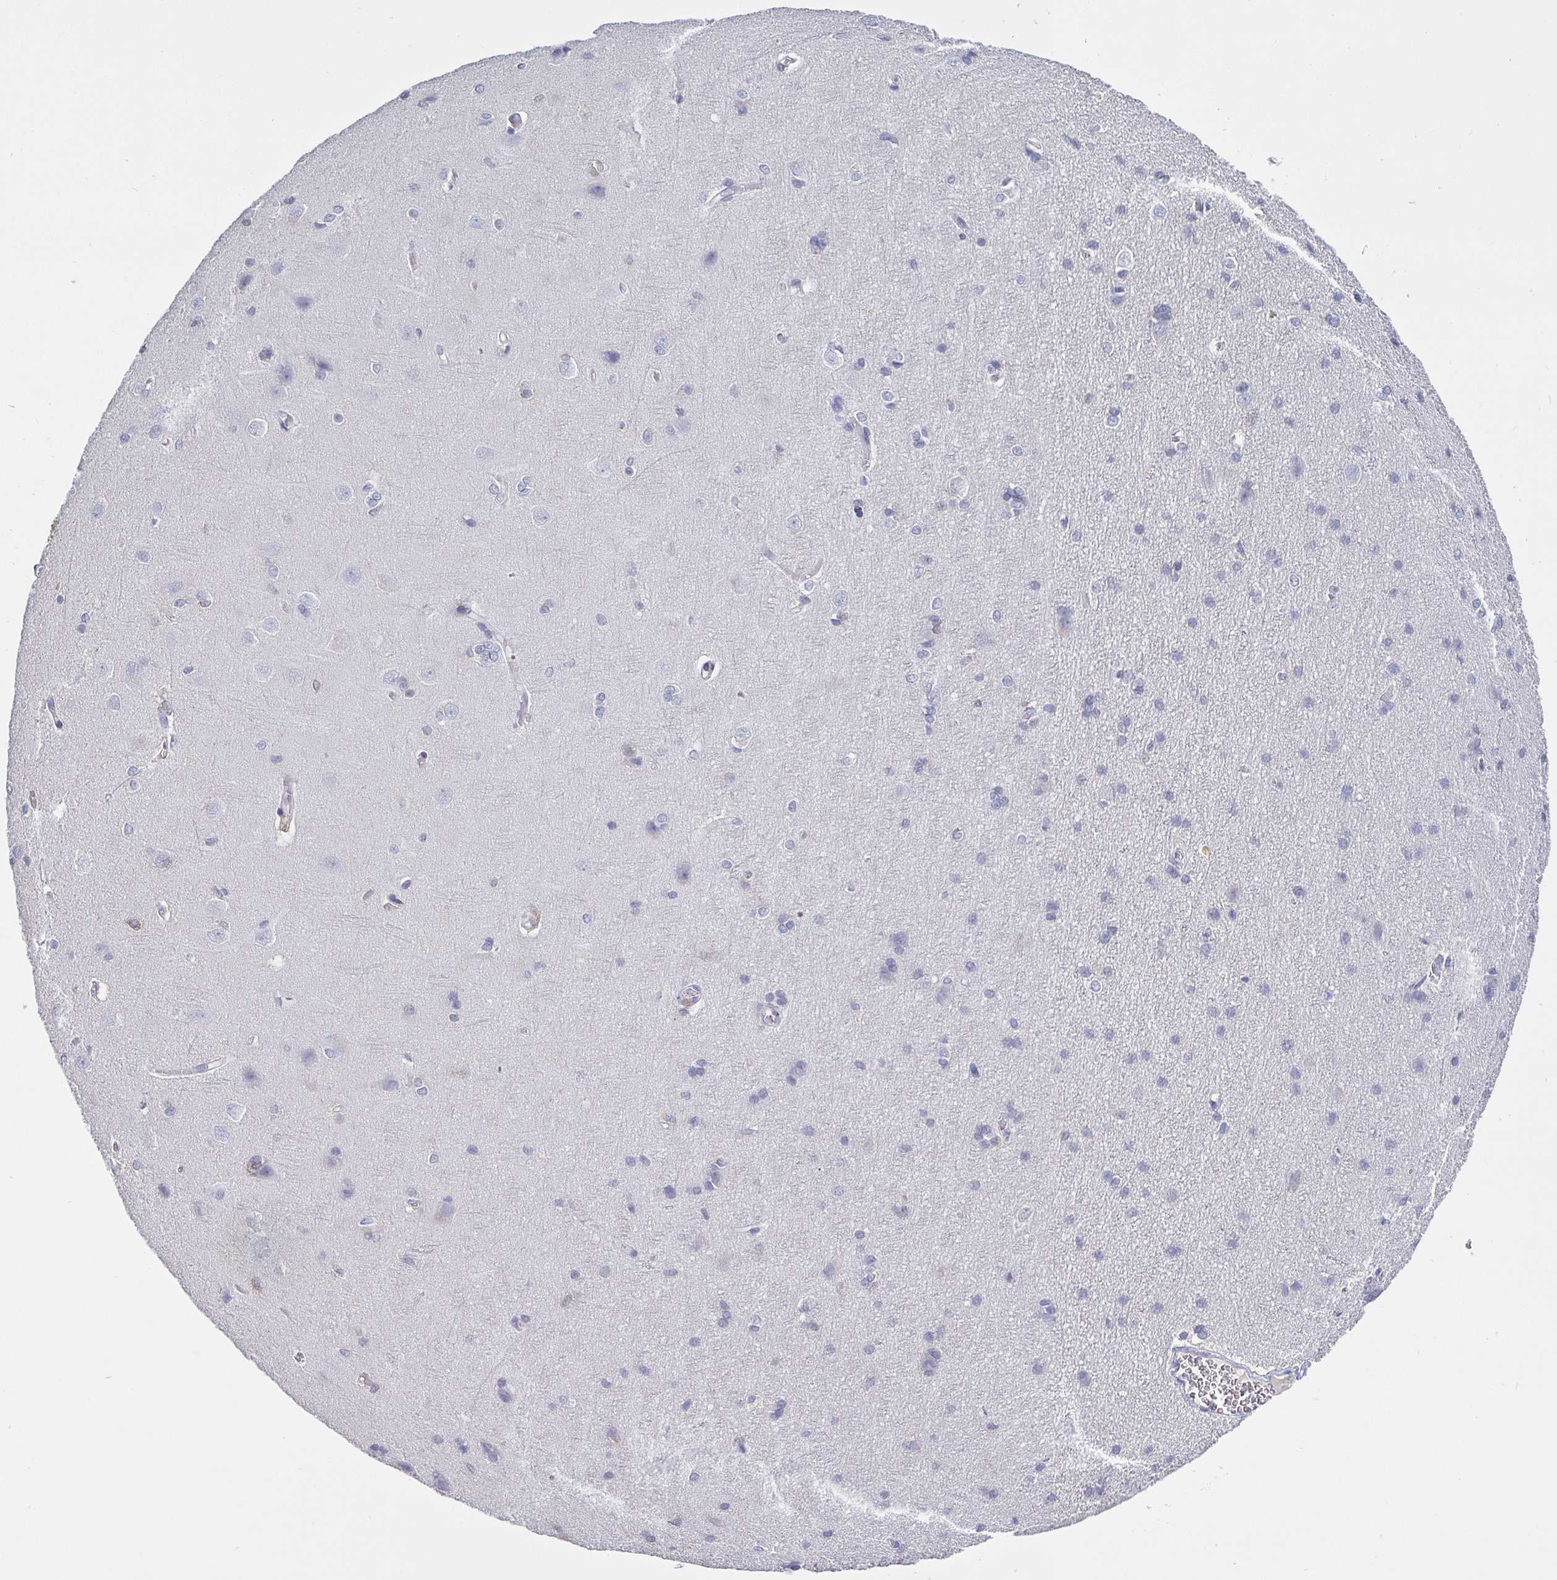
{"staining": {"intensity": "negative", "quantity": "none", "location": "none"}, "tissue": "cerebral cortex", "cell_type": "Endothelial cells", "image_type": "normal", "snomed": [{"axis": "morphology", "description": "Normal tissue, NOS"}, {"axis": "topography", "description": "Cerebral cortex"}], "caption": "Human cerebral cortex stained for a protein using immunohistochemistry (IHC) demonstrates no staining in endothelial cells.", "gene": "IDH1", "patient": {"sex": "male", "age": 37}}